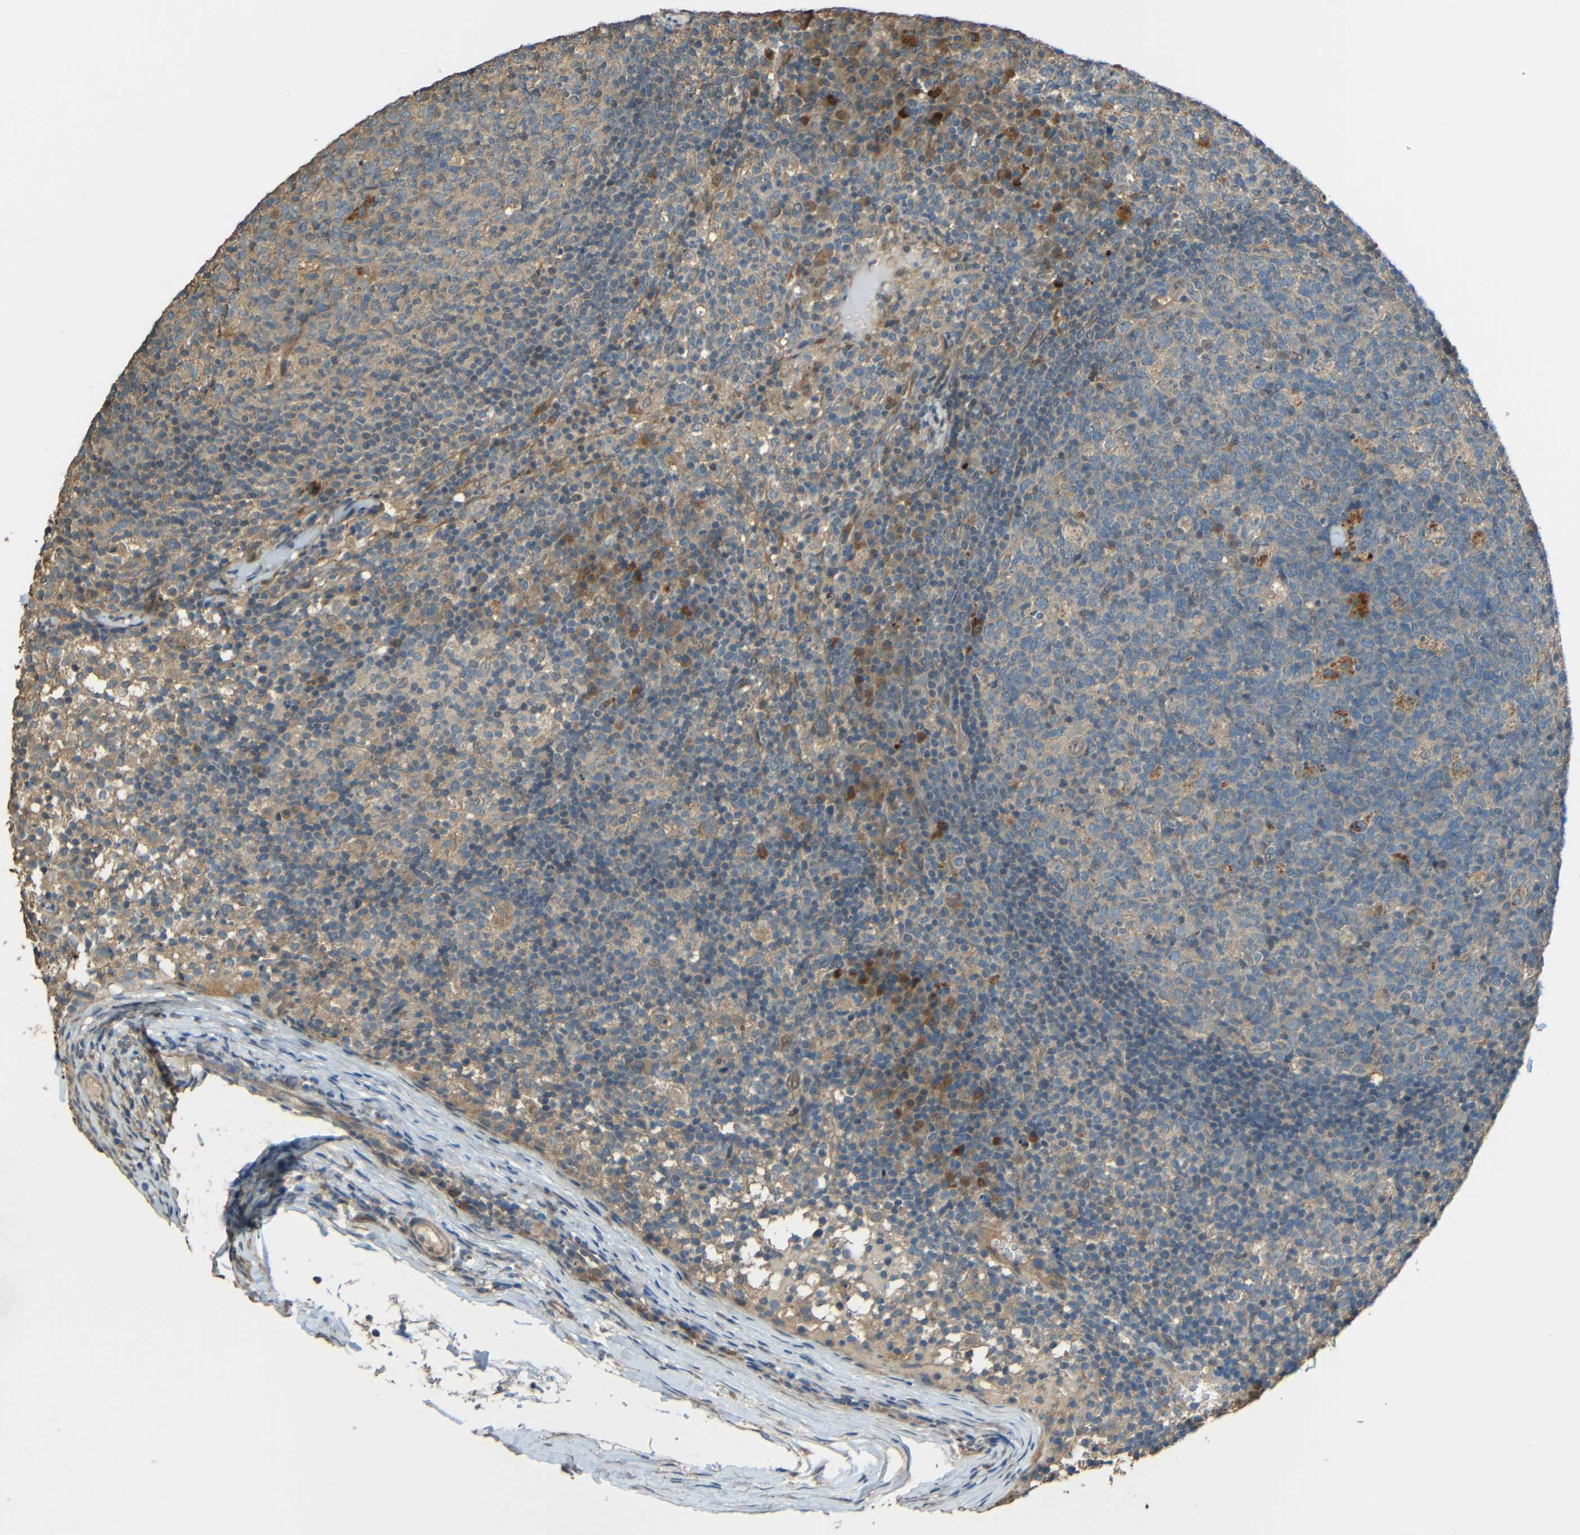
{"staining": {"intensity": "moderate", "quantity": "25%-75%", "location": "cytoplasmic/membranous"}, "tissue": "lymph node", "cell_type": "Germinal center cells", "image_type": "normal", "snomed": [{"axis": "morphology", "description": "Normal tissue, NOS"}, {"axis": "morphology", "description": "Inflammation, NOS"}, {"axis": "topography", "description": "Lymph node"}], "caption": "Immunohistochemical staining of unremarkable lymph node reveals moderate cytoplasmic/membranous protein expression in about 25%-75% of germinal center cells. (DAB = brown stain, brightfield microscopy at high magnification).", "gene": "ACACA", "patient": {"sex": "male", "age": 55}}